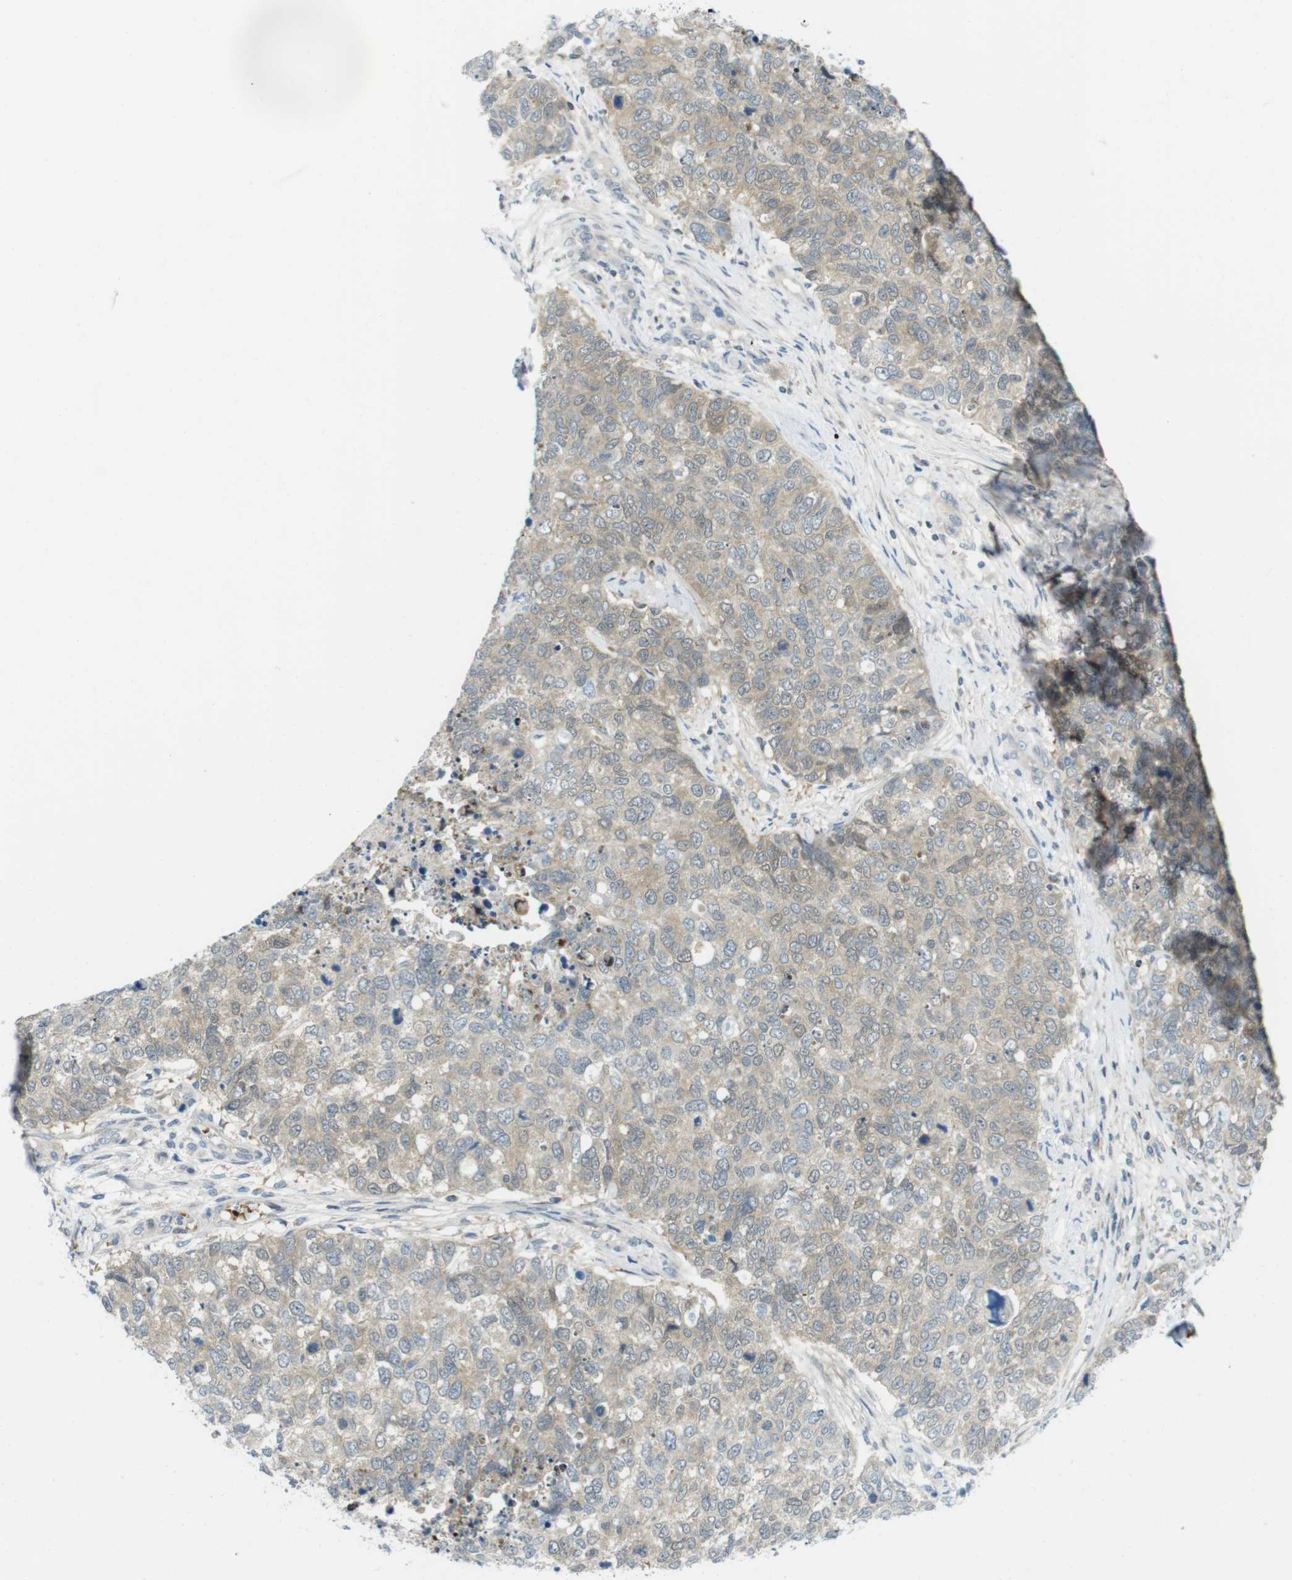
{"staining": {"intensity": "weak", "quantity": ">75%", "location": "cytoplasmic/membranous"}, "tissue": "cervical cancer", "cell_type": "Tumor cells", "image_type": "cancer", "snomed": [{"axis": "morphology", "description": "Squamous cell carcinoma, NOS"}, {"axis": "topography", "description": "Cervix"}], "caption": "Protein staining of cervical cancer tissue displays weak cytoplasmic/membranous expression in about >75% of tumor cells.", "gene": "CASP2", "patient": {"sex": "female", "age": 63}}